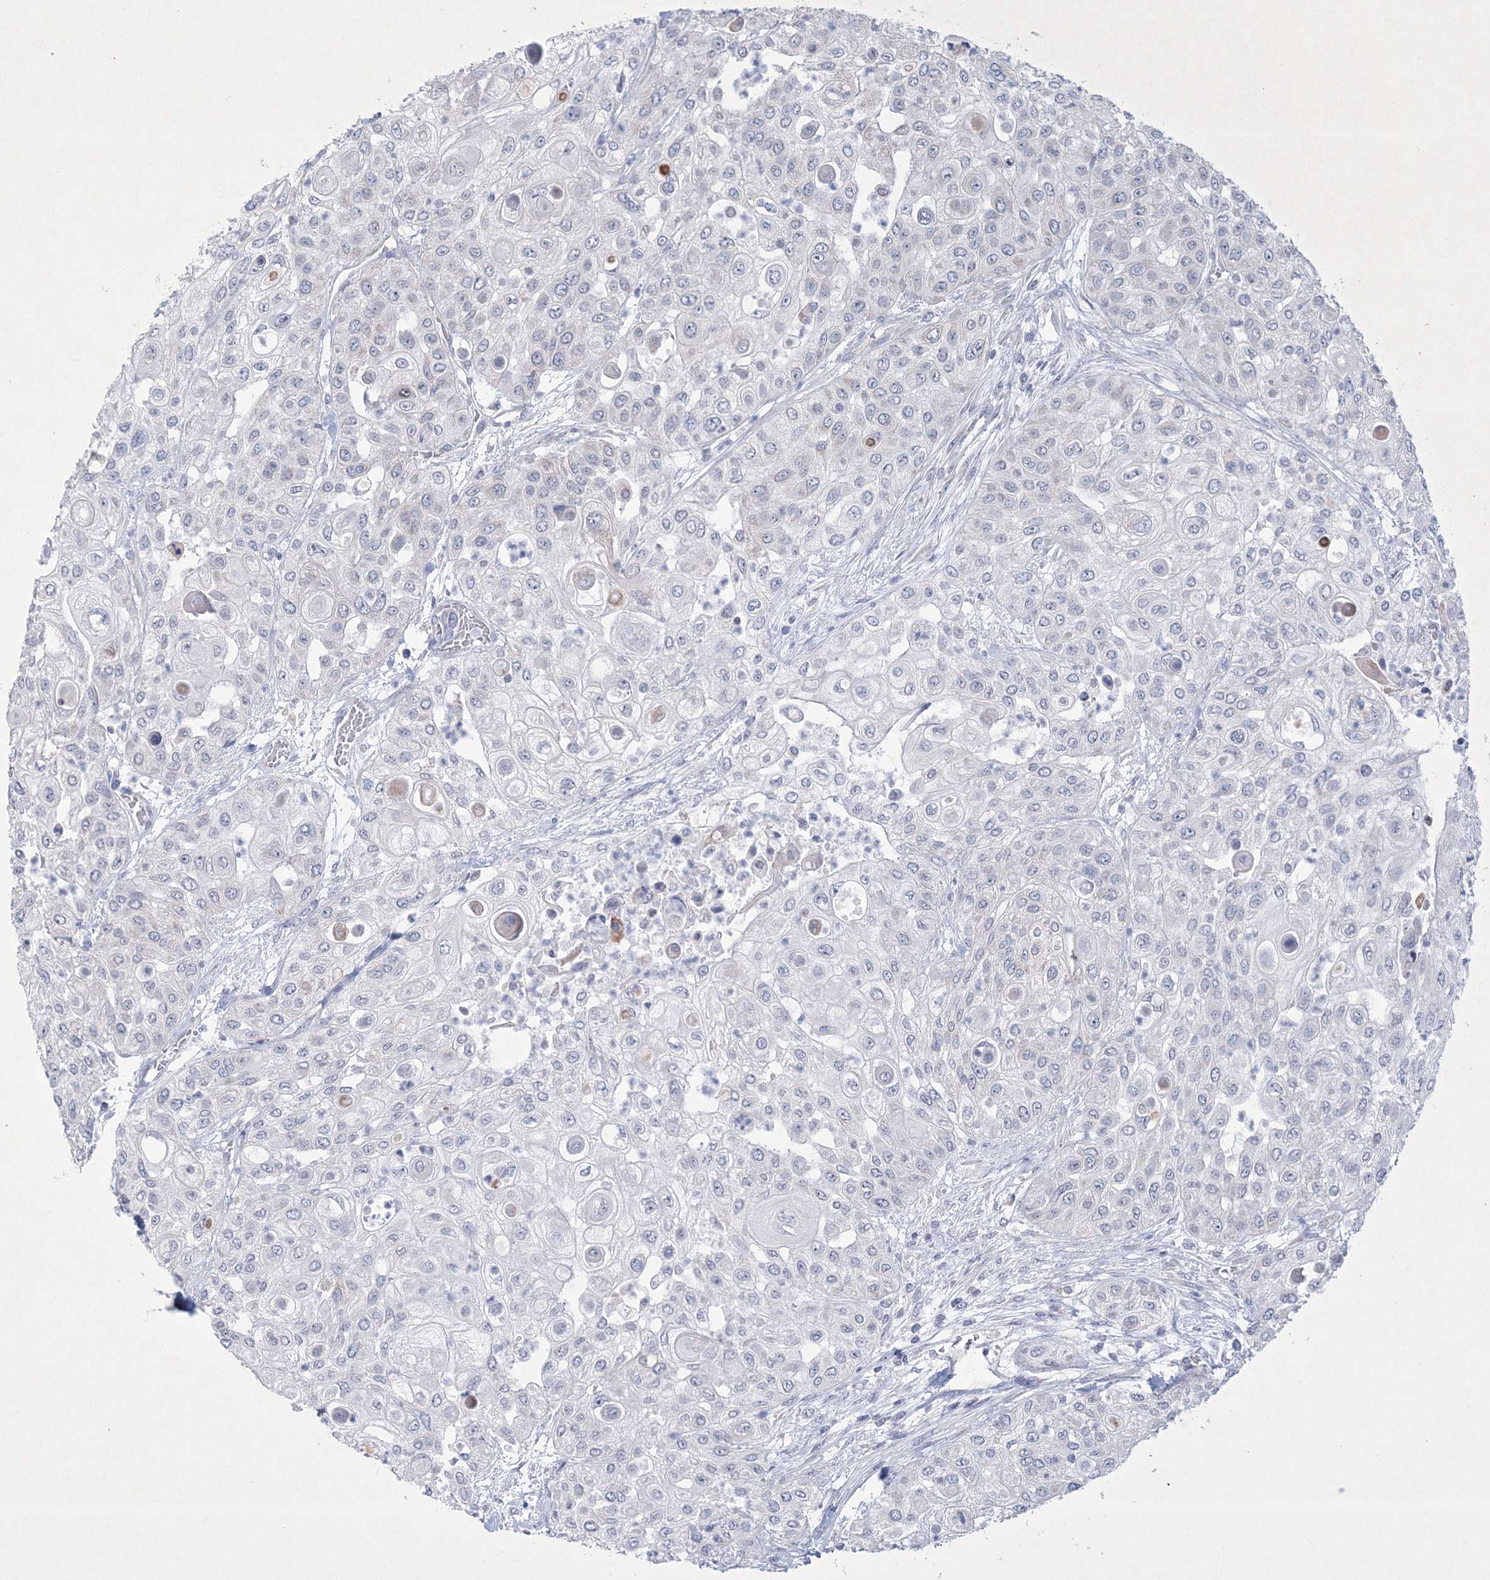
{"staining": {"intensity": "negative", "quantity": "none", "location": "none"}, "tissue": "urothelial cancer", "cell_type": "Tumor cells", "image_type": "cancer", "snomed": [{"axis": "morphology", "description": "Urothelial carcinoma, High grade"}, {"axis": "topography", "description": "Urinary bladder"}], "caption": "Immunohistochemical staining of urothelial cancer reveals no significant staining in tumor cells. (Stains: DAB (3,3'-diaminobenzidine) IHC with hematoxylin counter stain, Microscopy: brightfield microscopy at high magnification).", "gene": "CES4A", "patient": {"sex": "female", "age": 79}}